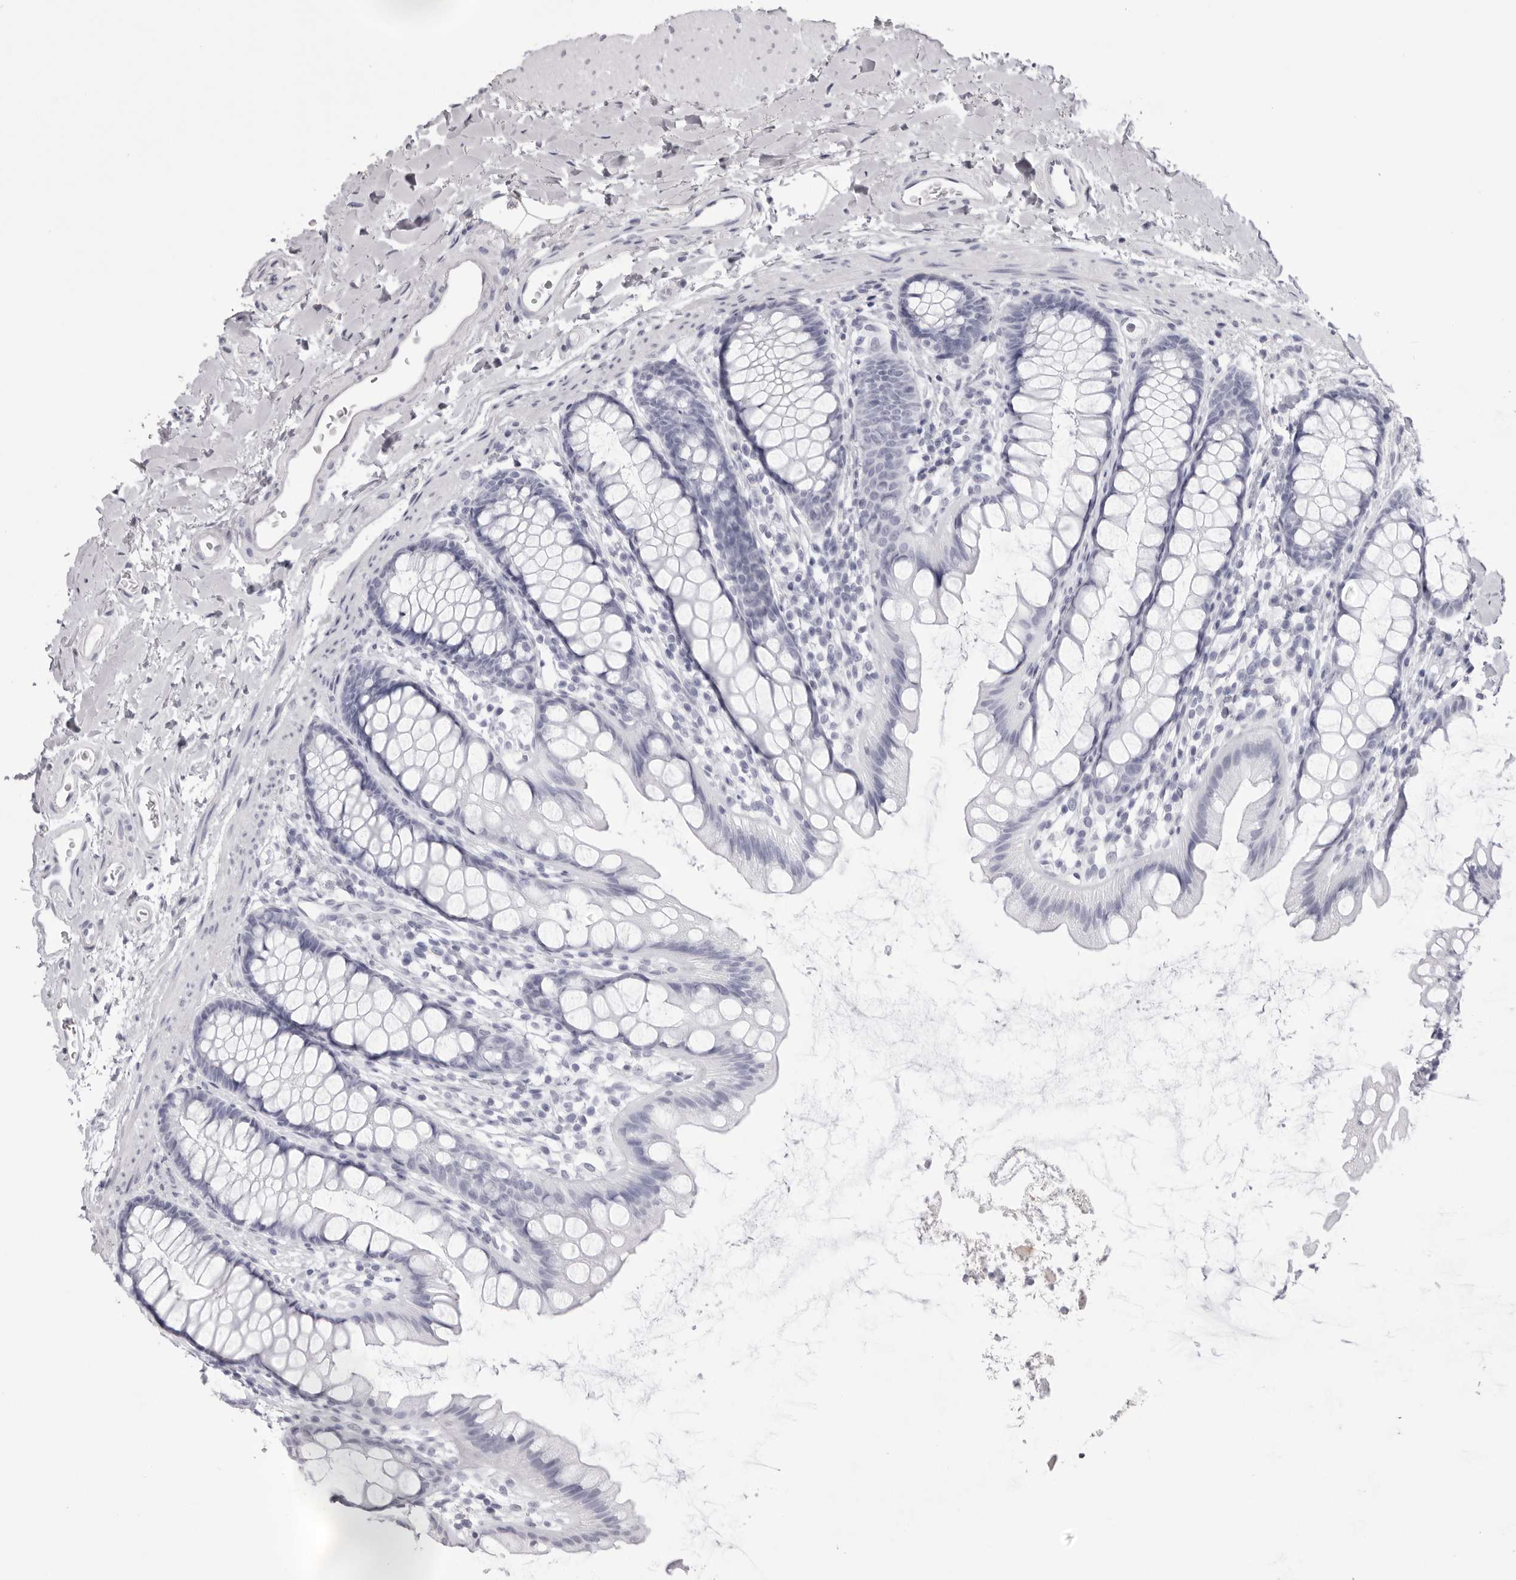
{"staining": {"intensity": "negative", "quantity": "none", "location": "none"}, "tissue": "rectum", "cell_type": "Glandular cells", "image_type": "normal", "snomed": [{"axis": "morphology", "description": "Normal tissue, NOS"}, {"axis": "topography", "description": "Rectum"}], "caption": "The immunohistochemistry image has no significant staining in glandular cells of rectum.", "gene": "TMOD4", "patient": {"sex": "female", "age": 65}}